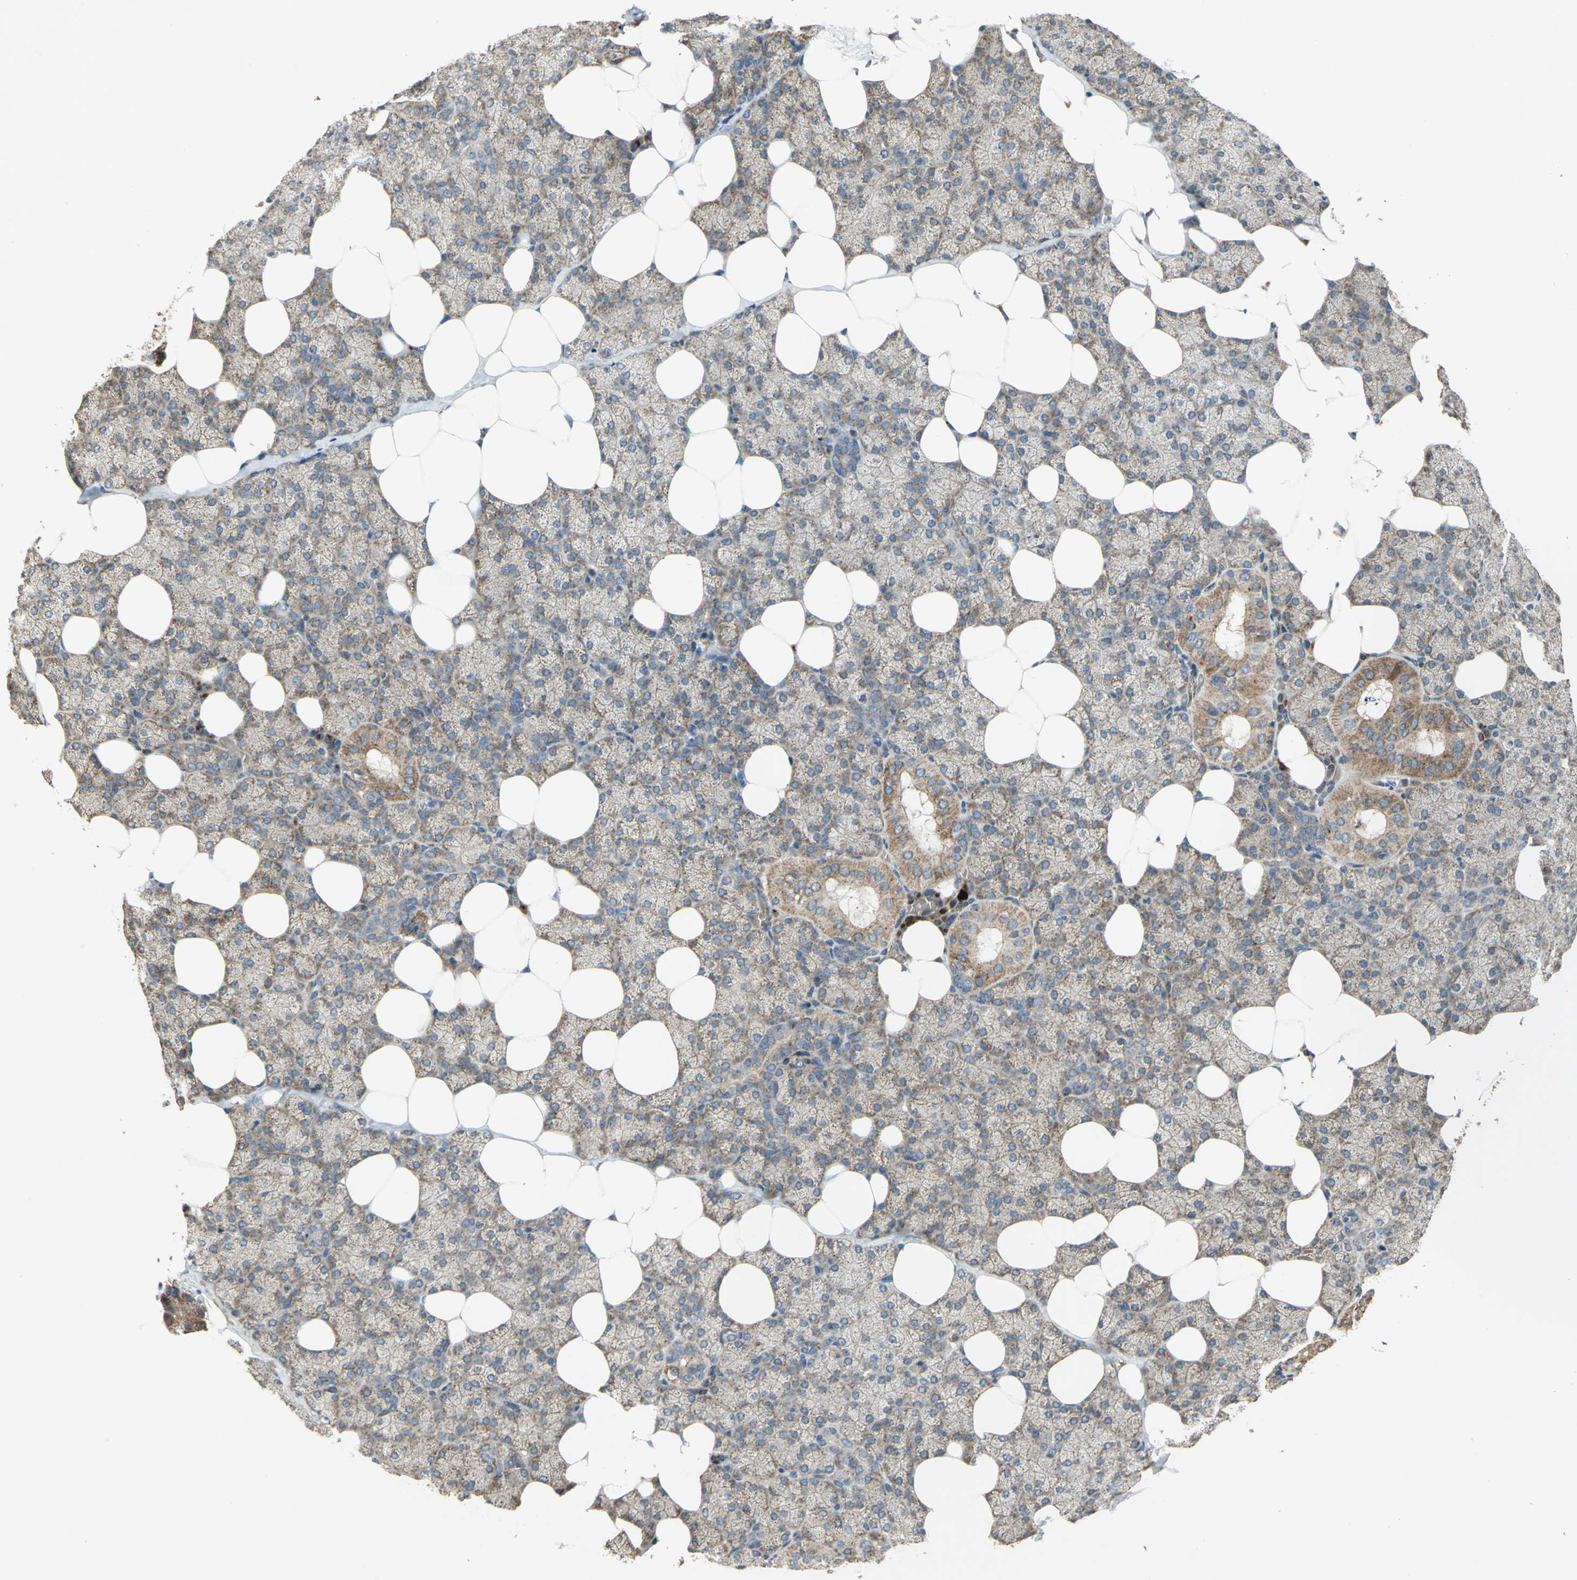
{"staining": {"intensity": "moderate", "quantity": ">75%", "location": "cytoplasmic/membranous"}, "tissue": "salivary gland", "cell_type": "Glandular cells", "image_type": "normal", "snomed": [{"axis": "morphology", "description": "Normal tissue, NOS"}, {"axis": "topography", "description": "Lymph node"}, {"axis": "topography", "description": "Salivary gland"}], "caption": "Moderate cytoplasmic/membranous expression for a protein is identified in about >75% of glandular cells of benign salivary gland using immunohistochemistry.", "gene": "POLRMT", "patient": {"sex": "male", "age": 8}}